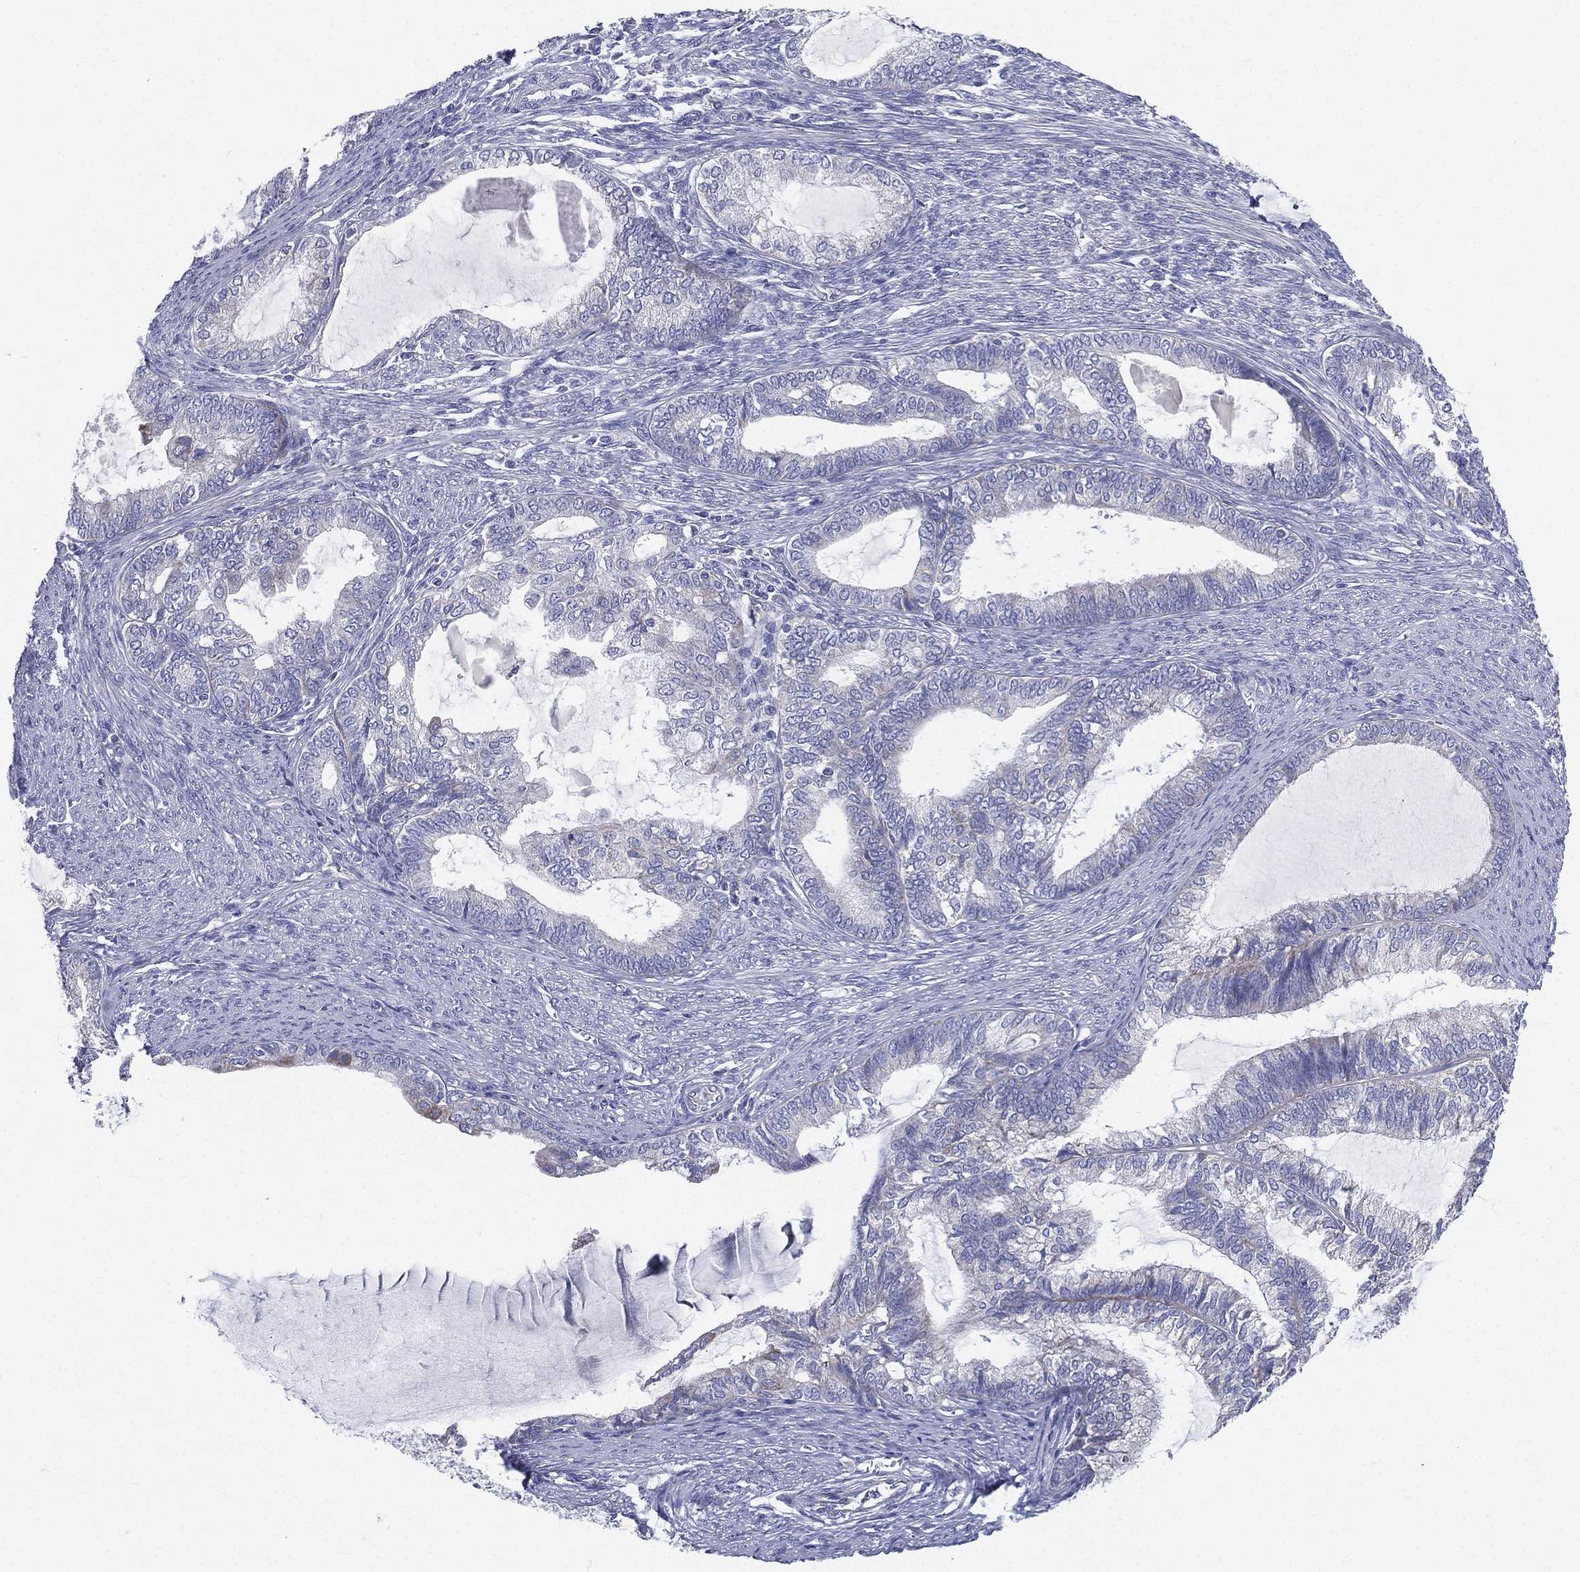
{"staining": {"intensity": "negative", "quantity": "none", "location": "none"}, "tissue": "endometrial cancer", "cell_type": "Tumor cells", "image_type": "cancer", "snomed": [{"axis": "morphology", "description": "Adenocarcinoma, NOS"}, {"axis": "topography", "description": "Endometrium"}], "caption": "Immunohistochemistry photomicrograph of endometrial cancer (adenocarcinoma) stained for a protein (brown), which exhibits no staining in tumor cells.", "gene": "PWWP3A", "patient": {"sex": "female", "age": 86}}